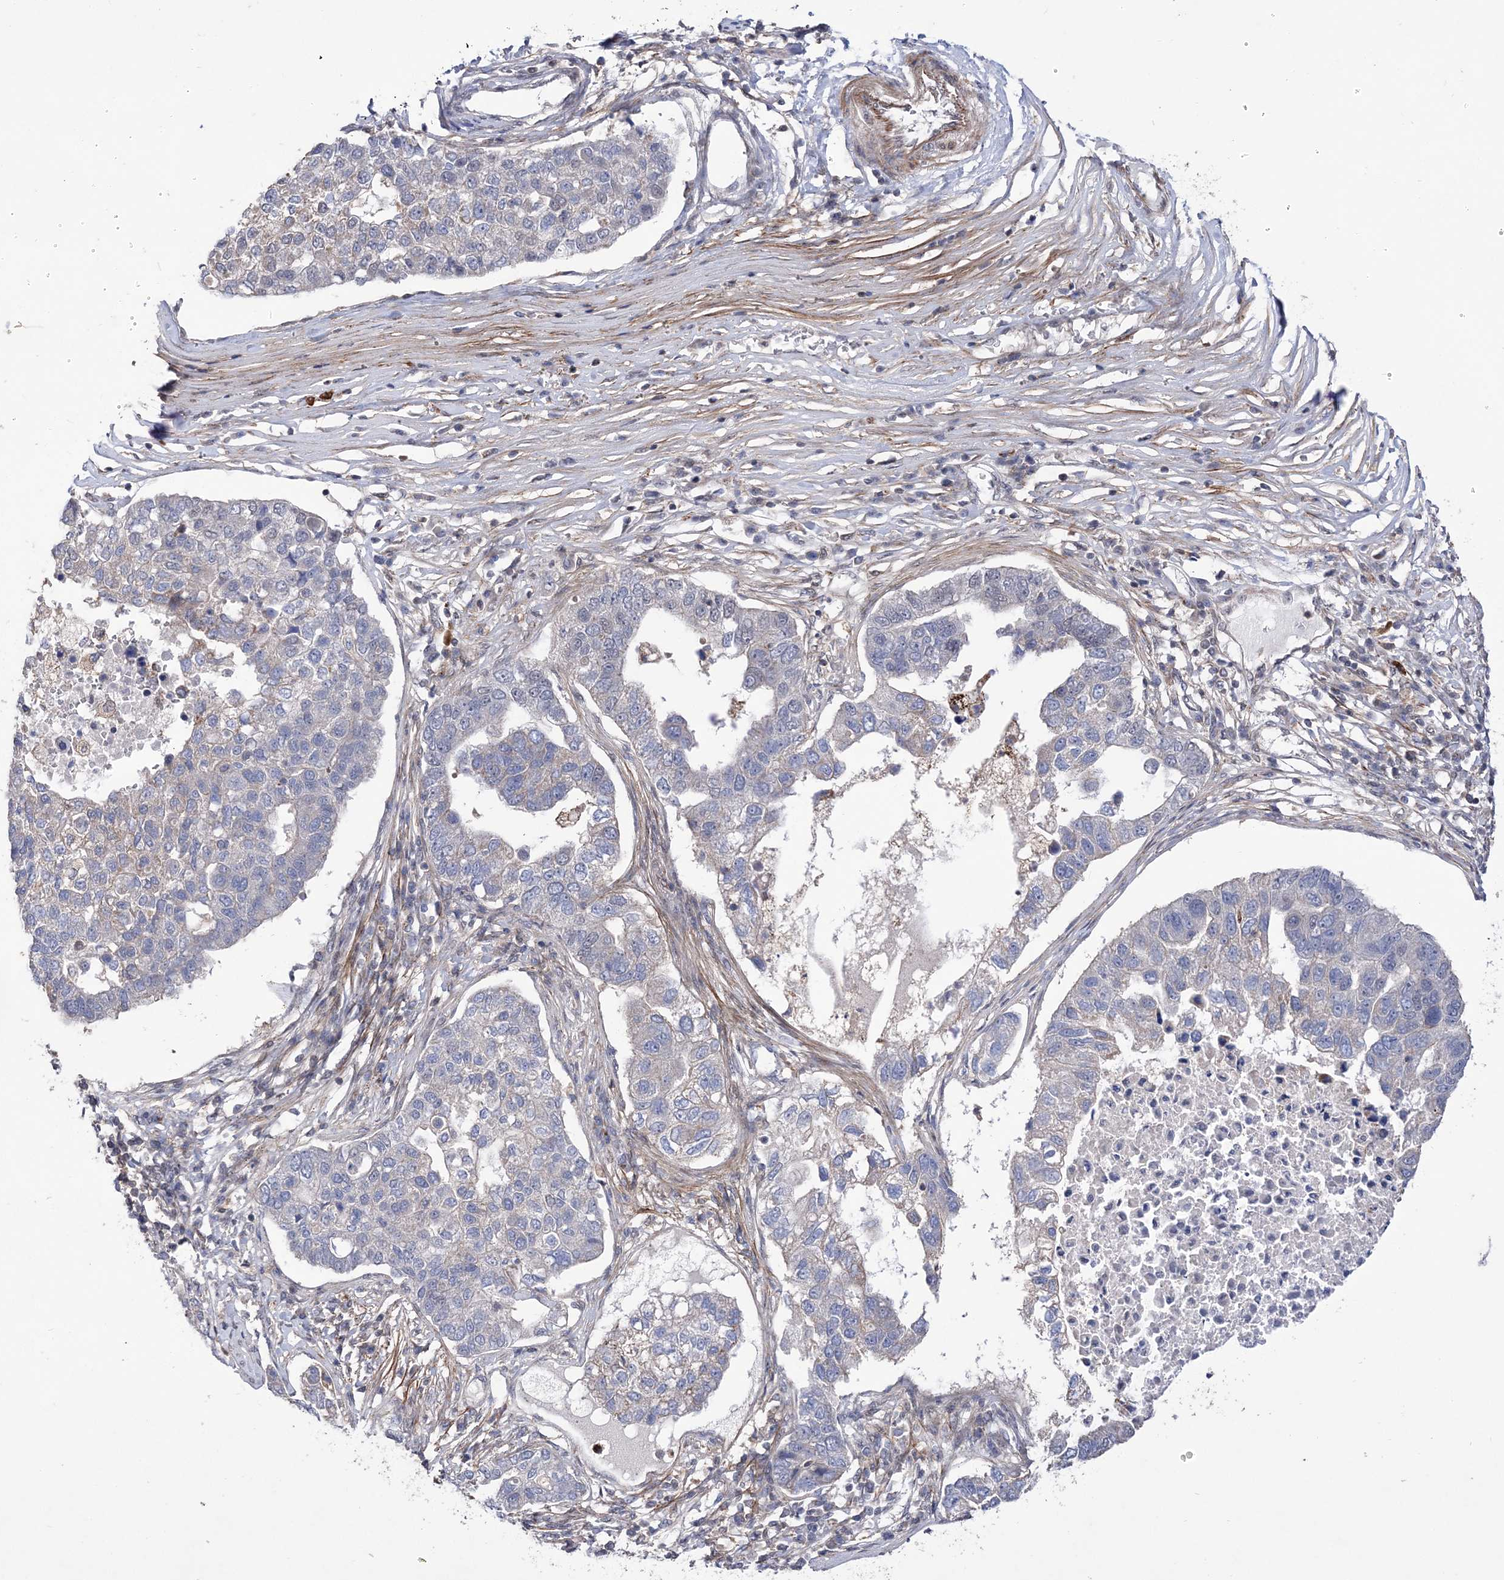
{"staining": {"intensity": "negative", "quantity": "none", "location": "none"}, "tissue": "pancreatic cancer", "cell_type": "Tumor cells", "image_type": "cancer", "snomed": [{"axis": "morphology", "description": "Adenocarcinoma, NOS"}, {"axis": "topography", "description": "Pancreas"}], "caption": "Protein analysis of pancreatic adenocarcinoma displays no significant staining in tumor cells.", "gene": "BOD1L1", "patient": {"sex": "female", "age": 61}}